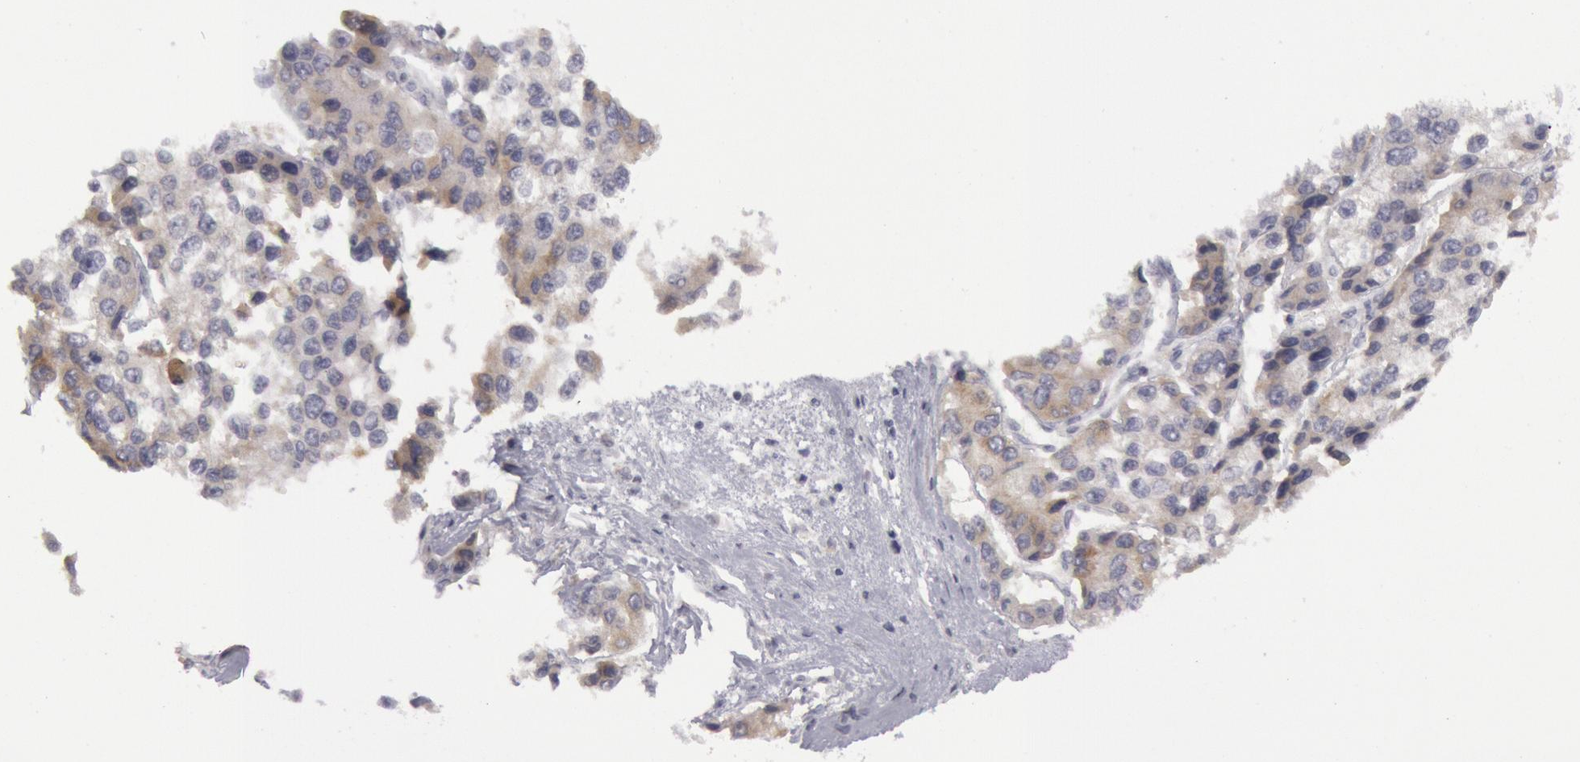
{"staining": {"intensity": "negative", "quantity": "none", "location": "none"}, "tissue": "liver cancer", "cell_type": "Tumor cells", "image_type": "cancer", "snomed": [{"axis": "morphology", "description": "Carcinoma, Hepatocellular, NOS"}, {"axis": "topography", "description": "Liver"}], "caption": "Liver hepatocellular carcinoma stained for a protein using immunohistochemistry exhibits no staining tumor cells.", "gene": "JOSD1", "patient": {"sex": "female", "age": 66}}